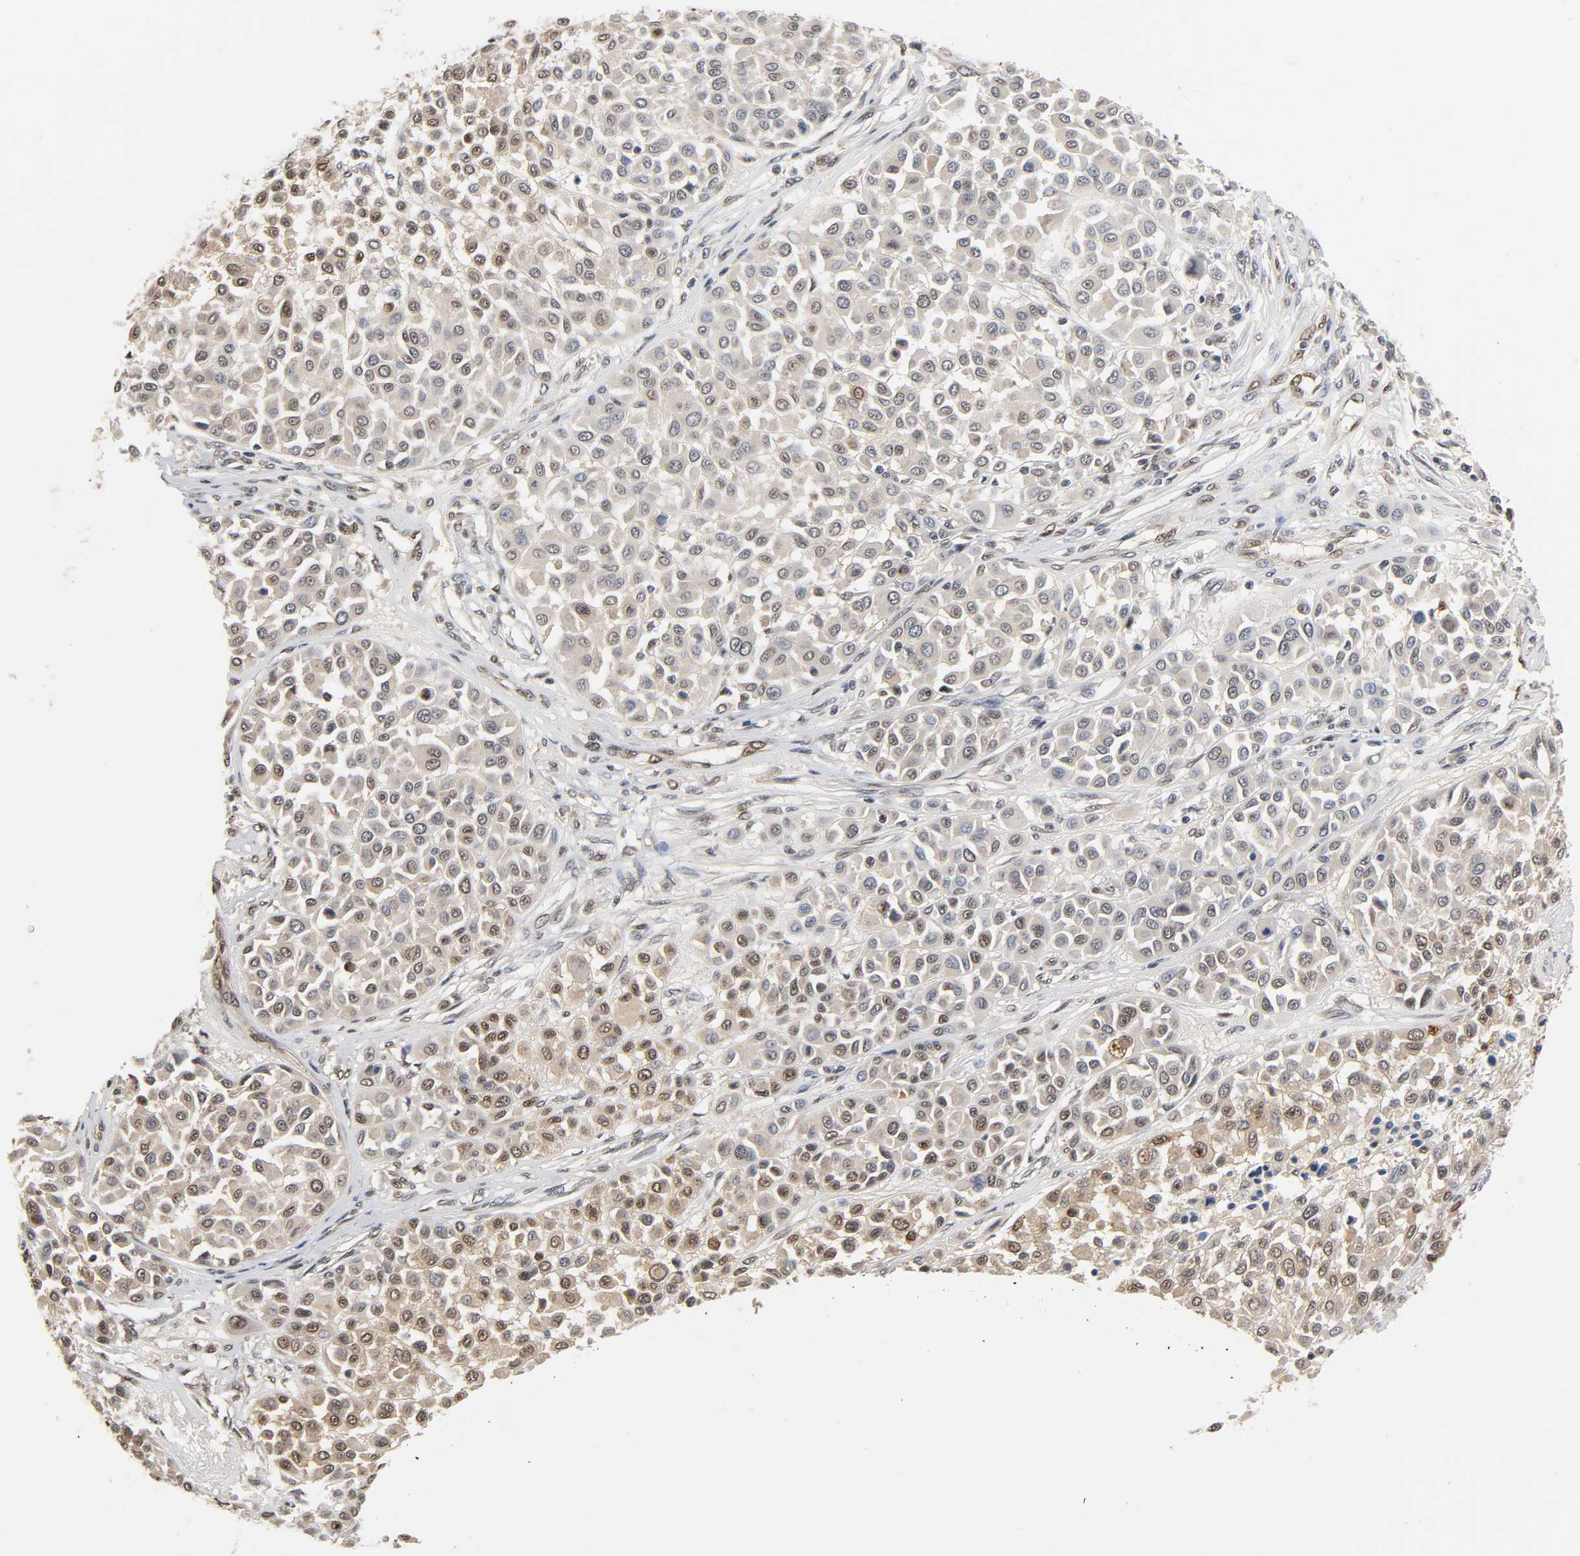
{"staining": {"intensity": "moderate", "quantity": "25%-75%", "location": "nuclear"}, "tissue": "melanoma", "cell_type": "Tumor cells", "image_type": "cancer", "snomed": [{"axis": "morphology", "description": "Malignant melanoma, Metastatic site"}, {"axis": "topography", "description": "Soft tissue"}], "caption": "An immunohistochemistry image of tumor tissue is shown. Protein staining in brown highlights moderate nuclear positivity in malignant melanoma (metastatic site) within tumor cells.", "gene": "UBC", "patient": {"sex": "male", "age": 41}}